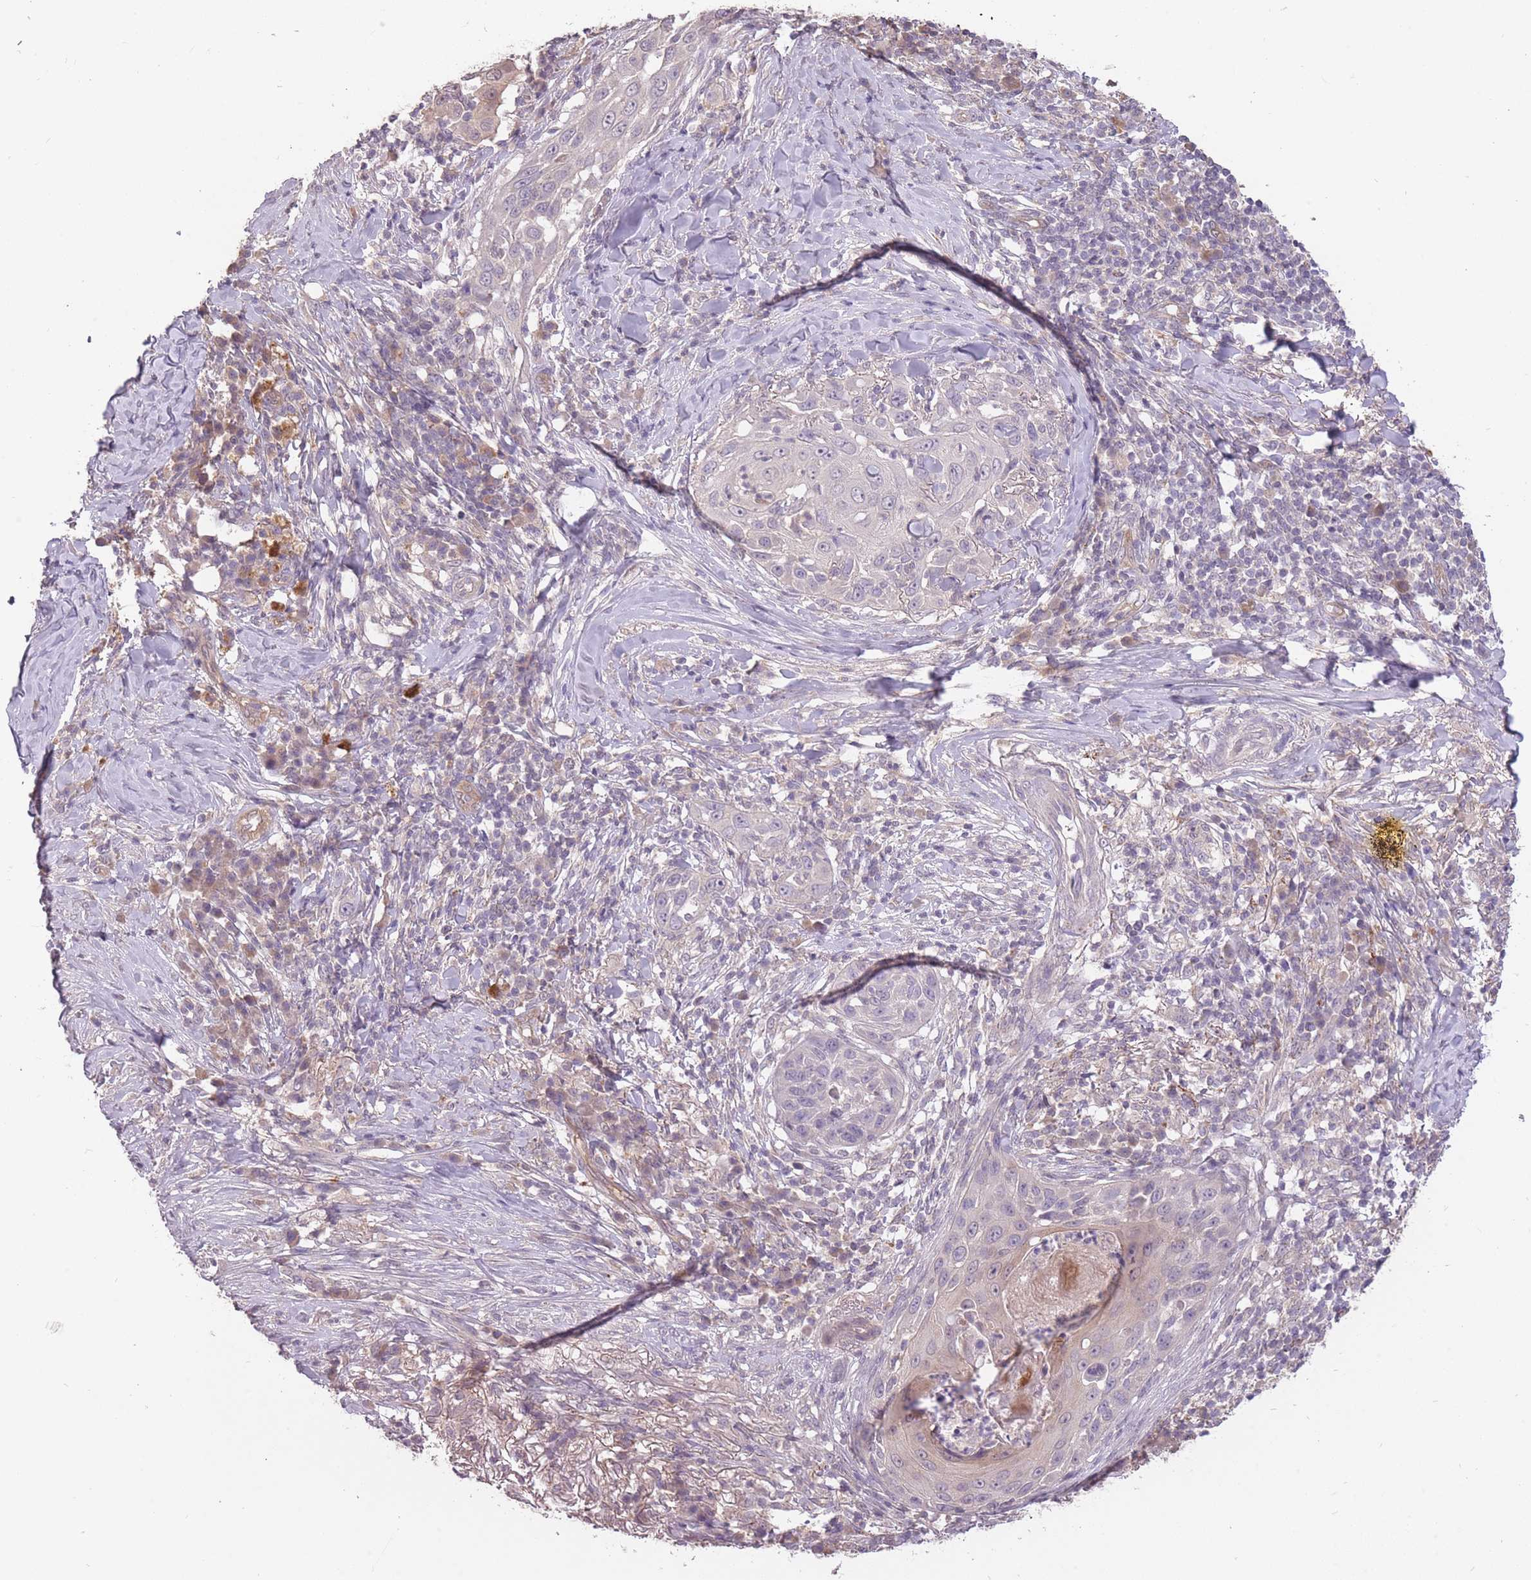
{"staining": {"intensity": "negative", "quantity": "none", "location": "none"}, "tissue": "skin cancer", "cell_type": "Tumor cells", "image_type": "cancer", "snomed": [{"axis": "morphology", "description": "Squamous cell carcinoma, NOS"}, {"axis": "topography", "description": "Skin"}], "caption": "Immunohistochemistry (IHC) of skin cancer (squamous cell carcinoma) displays no expression in tumor cells.", "gene": "LRATD2", "patient": {"sex": "female", "age": 44}}